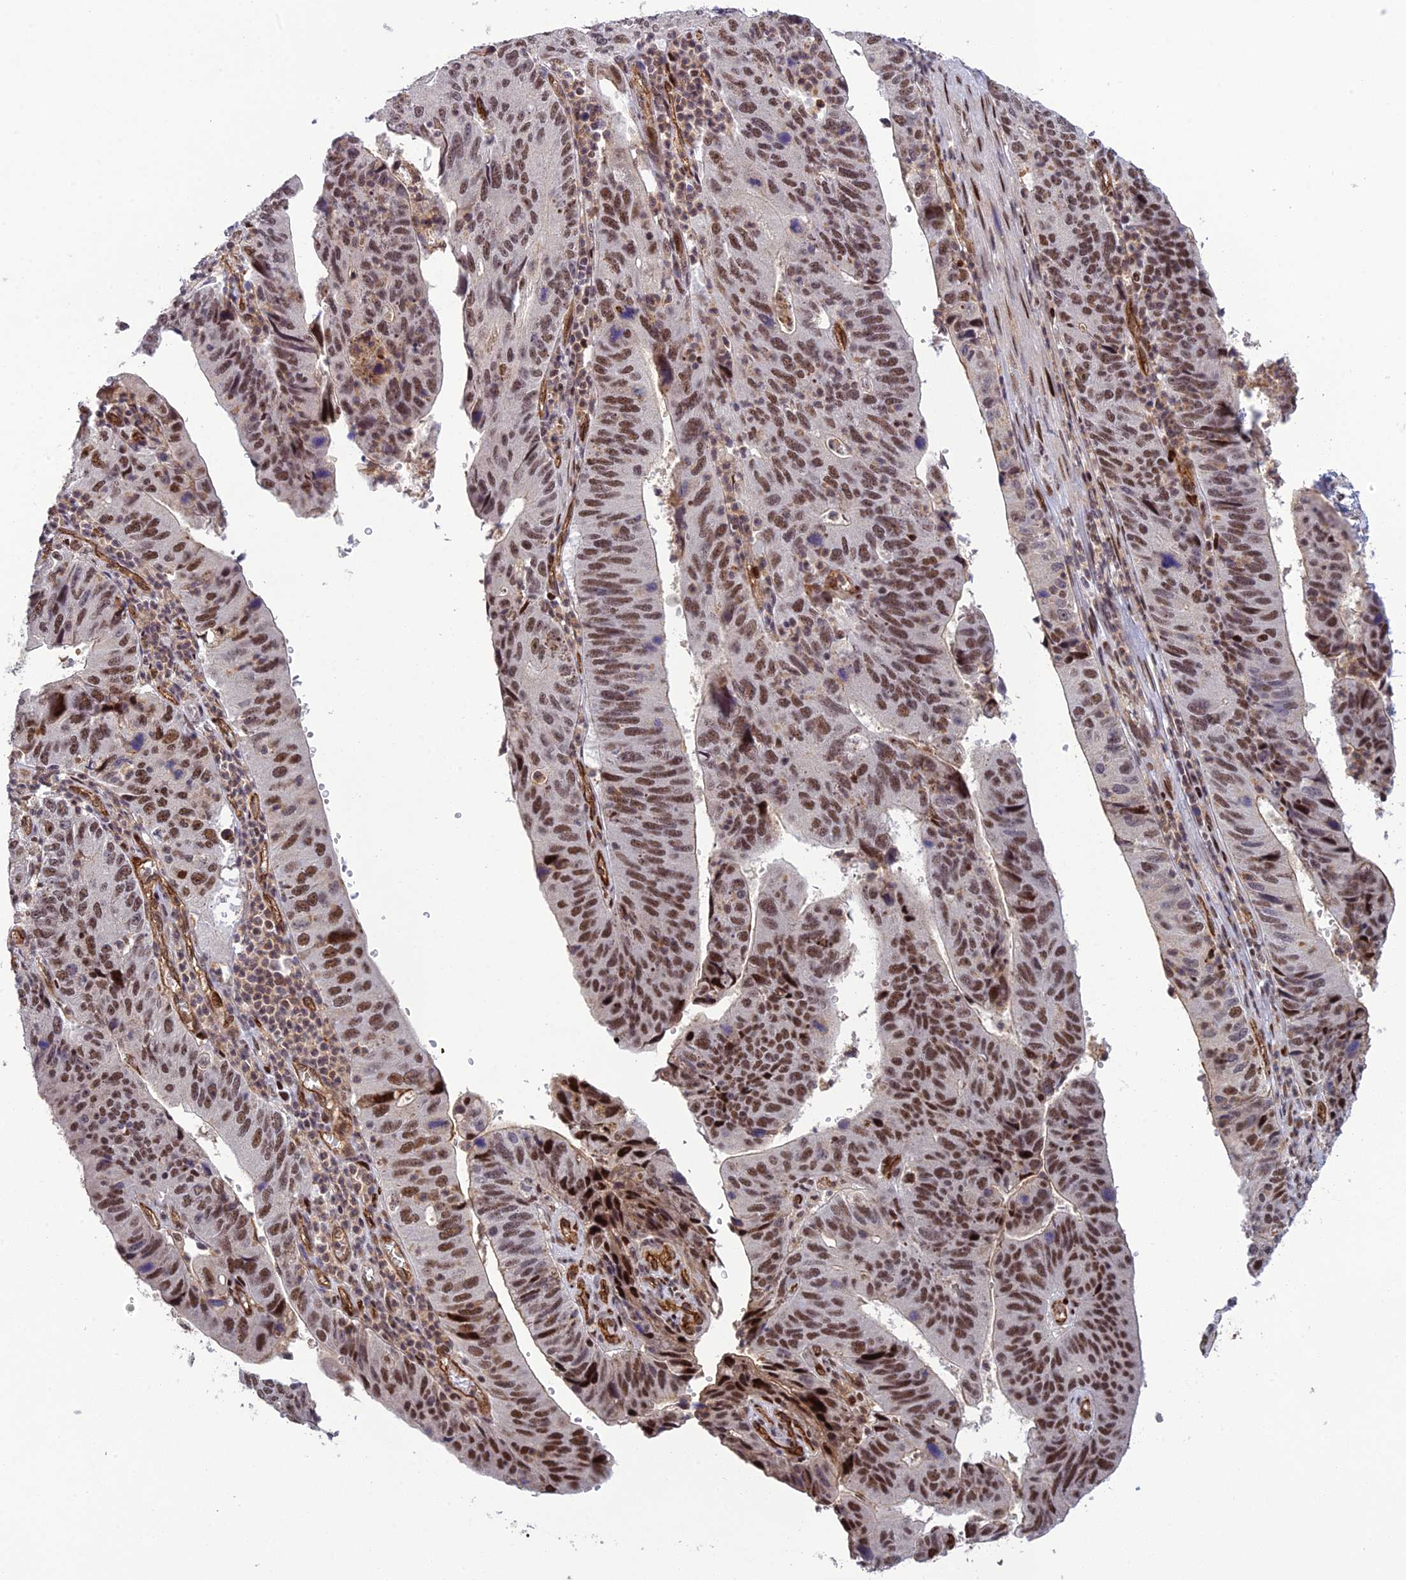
{"staining": {"intensity": "moderate", "quantity": ">75%", "location": "nuclear"}, "tissue": "stomach cancer", "cell_type": "Tumor cells", "image_type": "cancer", "snomed": [{"axis": "morphology", "description": "Adenocarcinoma, NOS"}, {"axis": "topography", "description": "Stomach"}], "caption": "Tumor cells show moderate nuclear expression in approximately >75% of cells in stomach adenocarcinoma. Using DAB (brown) and hematoxylin (blue) stains, captured at high magnification using brightfield microscopy.", "gene": "RANBP3", "patient": {"sex": "male", "age": 59}}